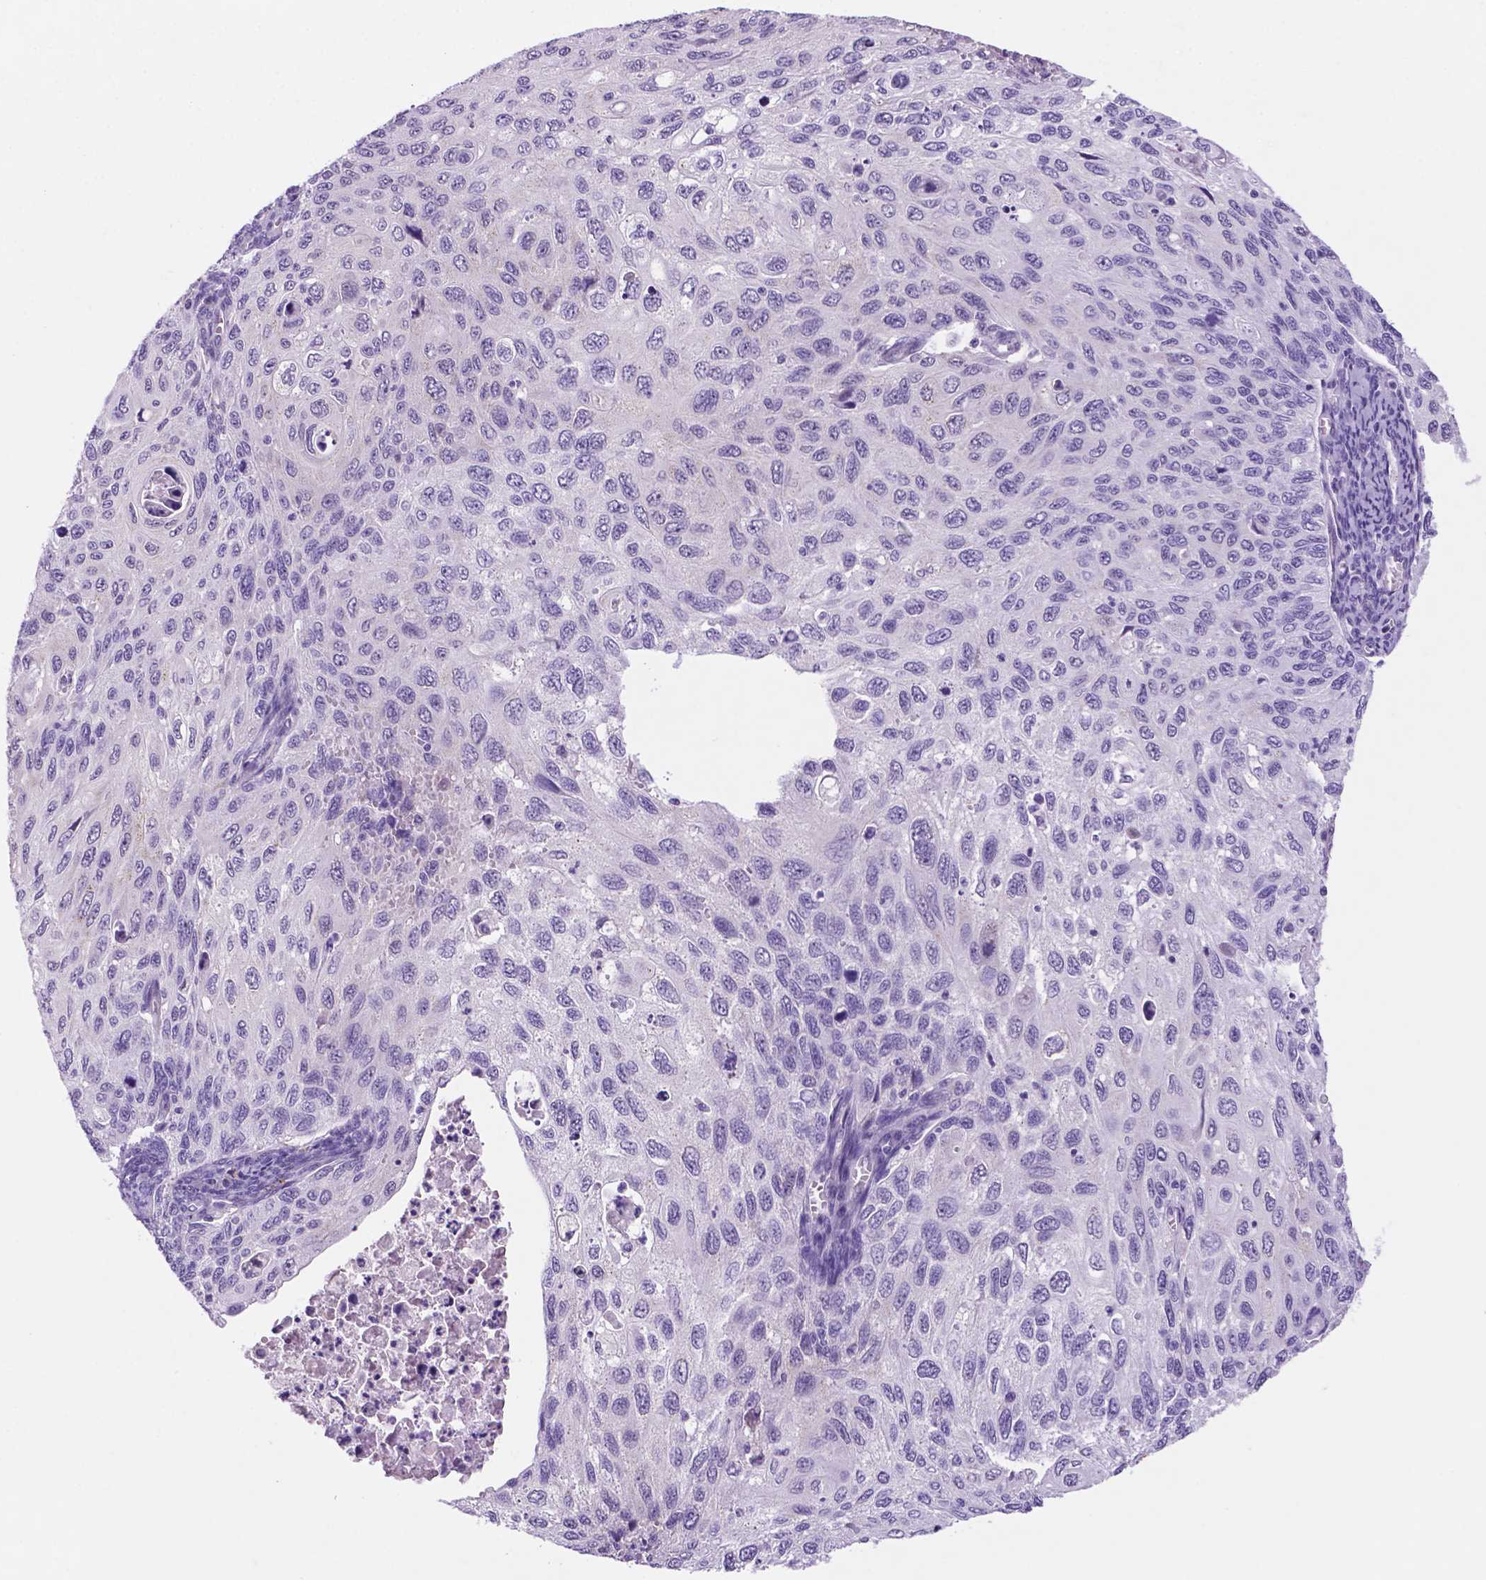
{"staining": {"intensity": "negative", "quantity": "none", "location": "none"}, "tissue": "cervical cancer", "cell_type": "Tumor cells", "image_type": "cancer", "snomed": [{"axis": "morphology", "description": "Squamous cell carcinoma, NOS"}, {"axis": "topography", "description": "Cervix"}], "caption": "A high-resolution micrograph shows IHC staining of cervical cancer, which exhibits no significant staining in tumor cells.", "gene": "C18orf21", "patient": {"sex": "female", "age": 70}}